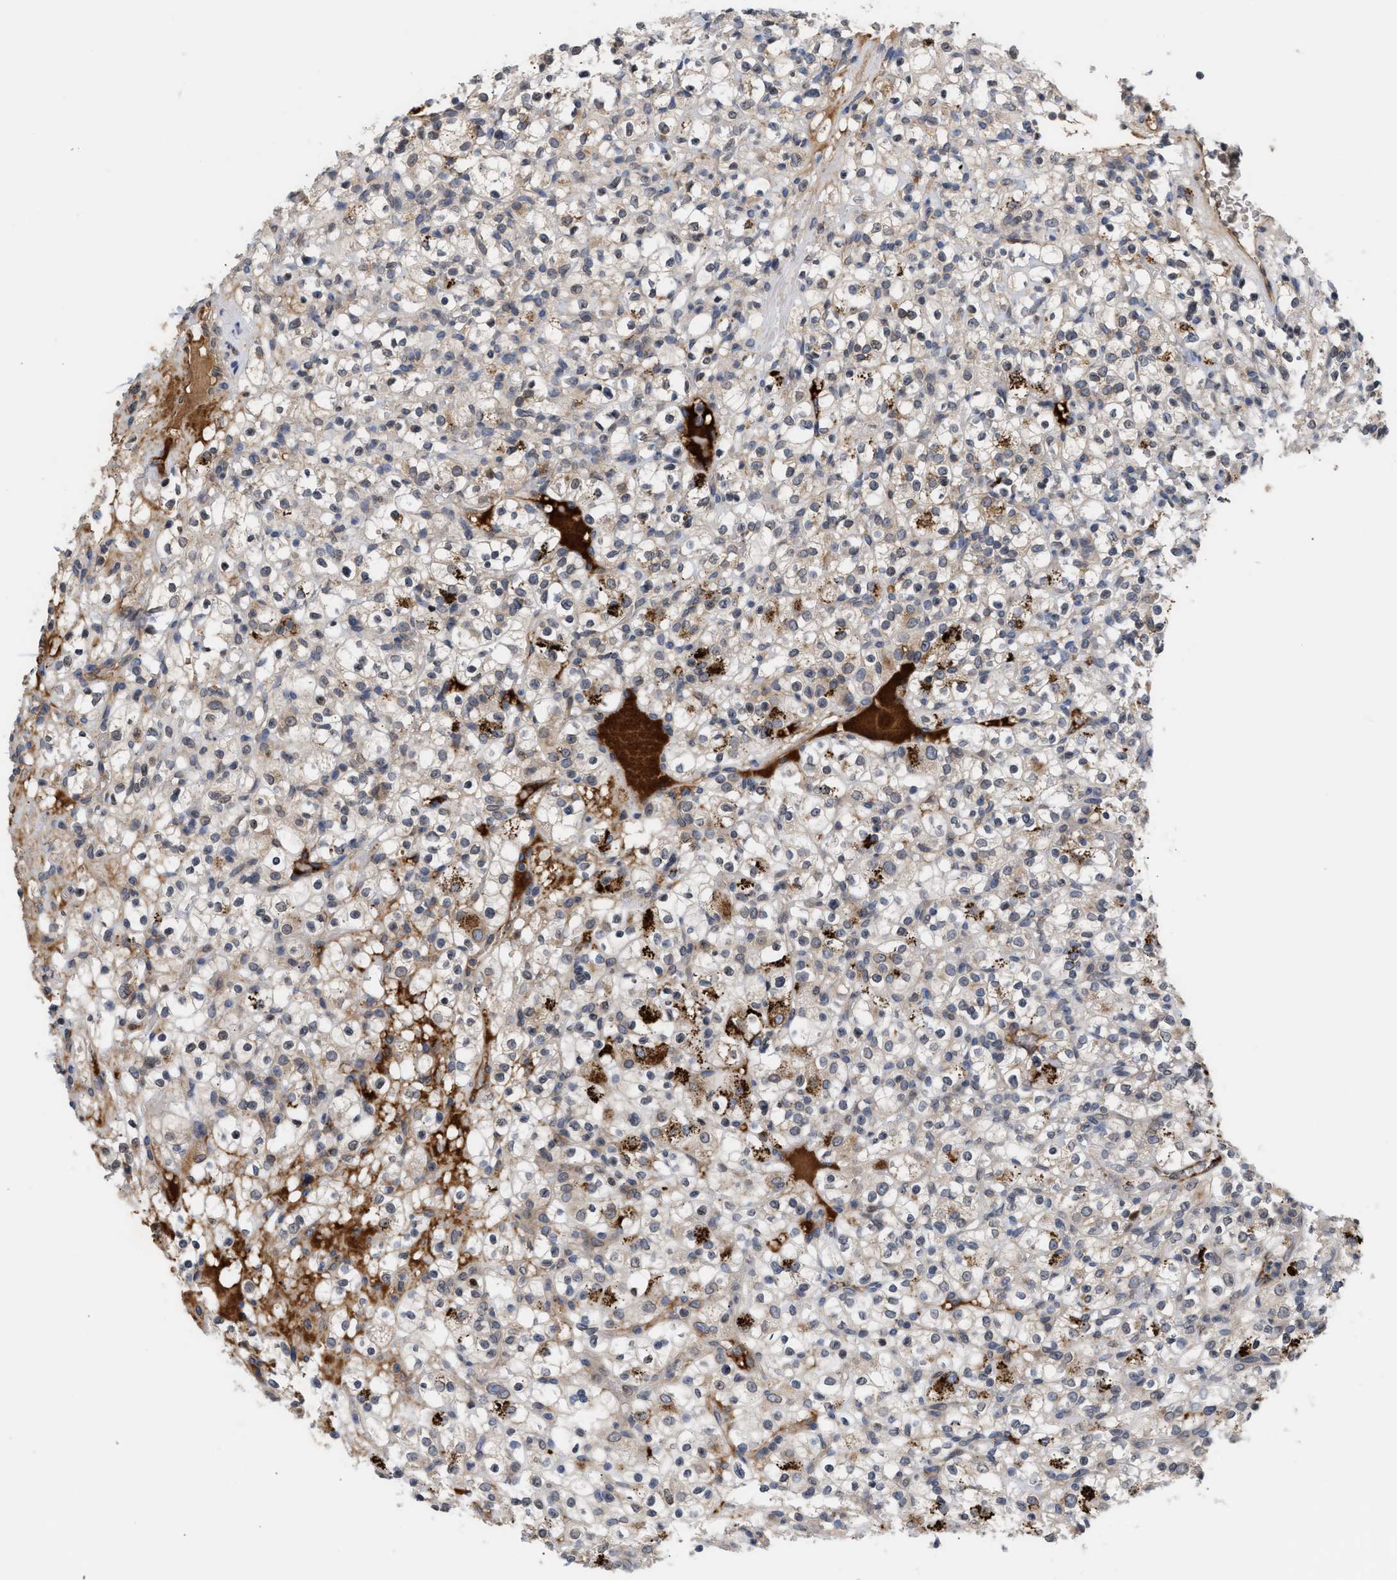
{"staining": {"intensity": "negative", "quantity": "none", "location": "none"}, "tissue": "renal cancer", "cell_type": "Tumor cells", "image_type": "cancer", "snomed": [{"axis": "morphology", "description": "Normal tissue, NOS"}, {"axis": "morphology", "description": "Adenocarcinoma, NOS"}, {"axis": "topography", "description": "Kidney"}], "caption": "Human renal cancer (adenocarcinoma) stained for a protein using IHC demonstrates no expression in tumor cells.", "gene": "NUP62", "patient": {"sex": "female", "age": 72}}